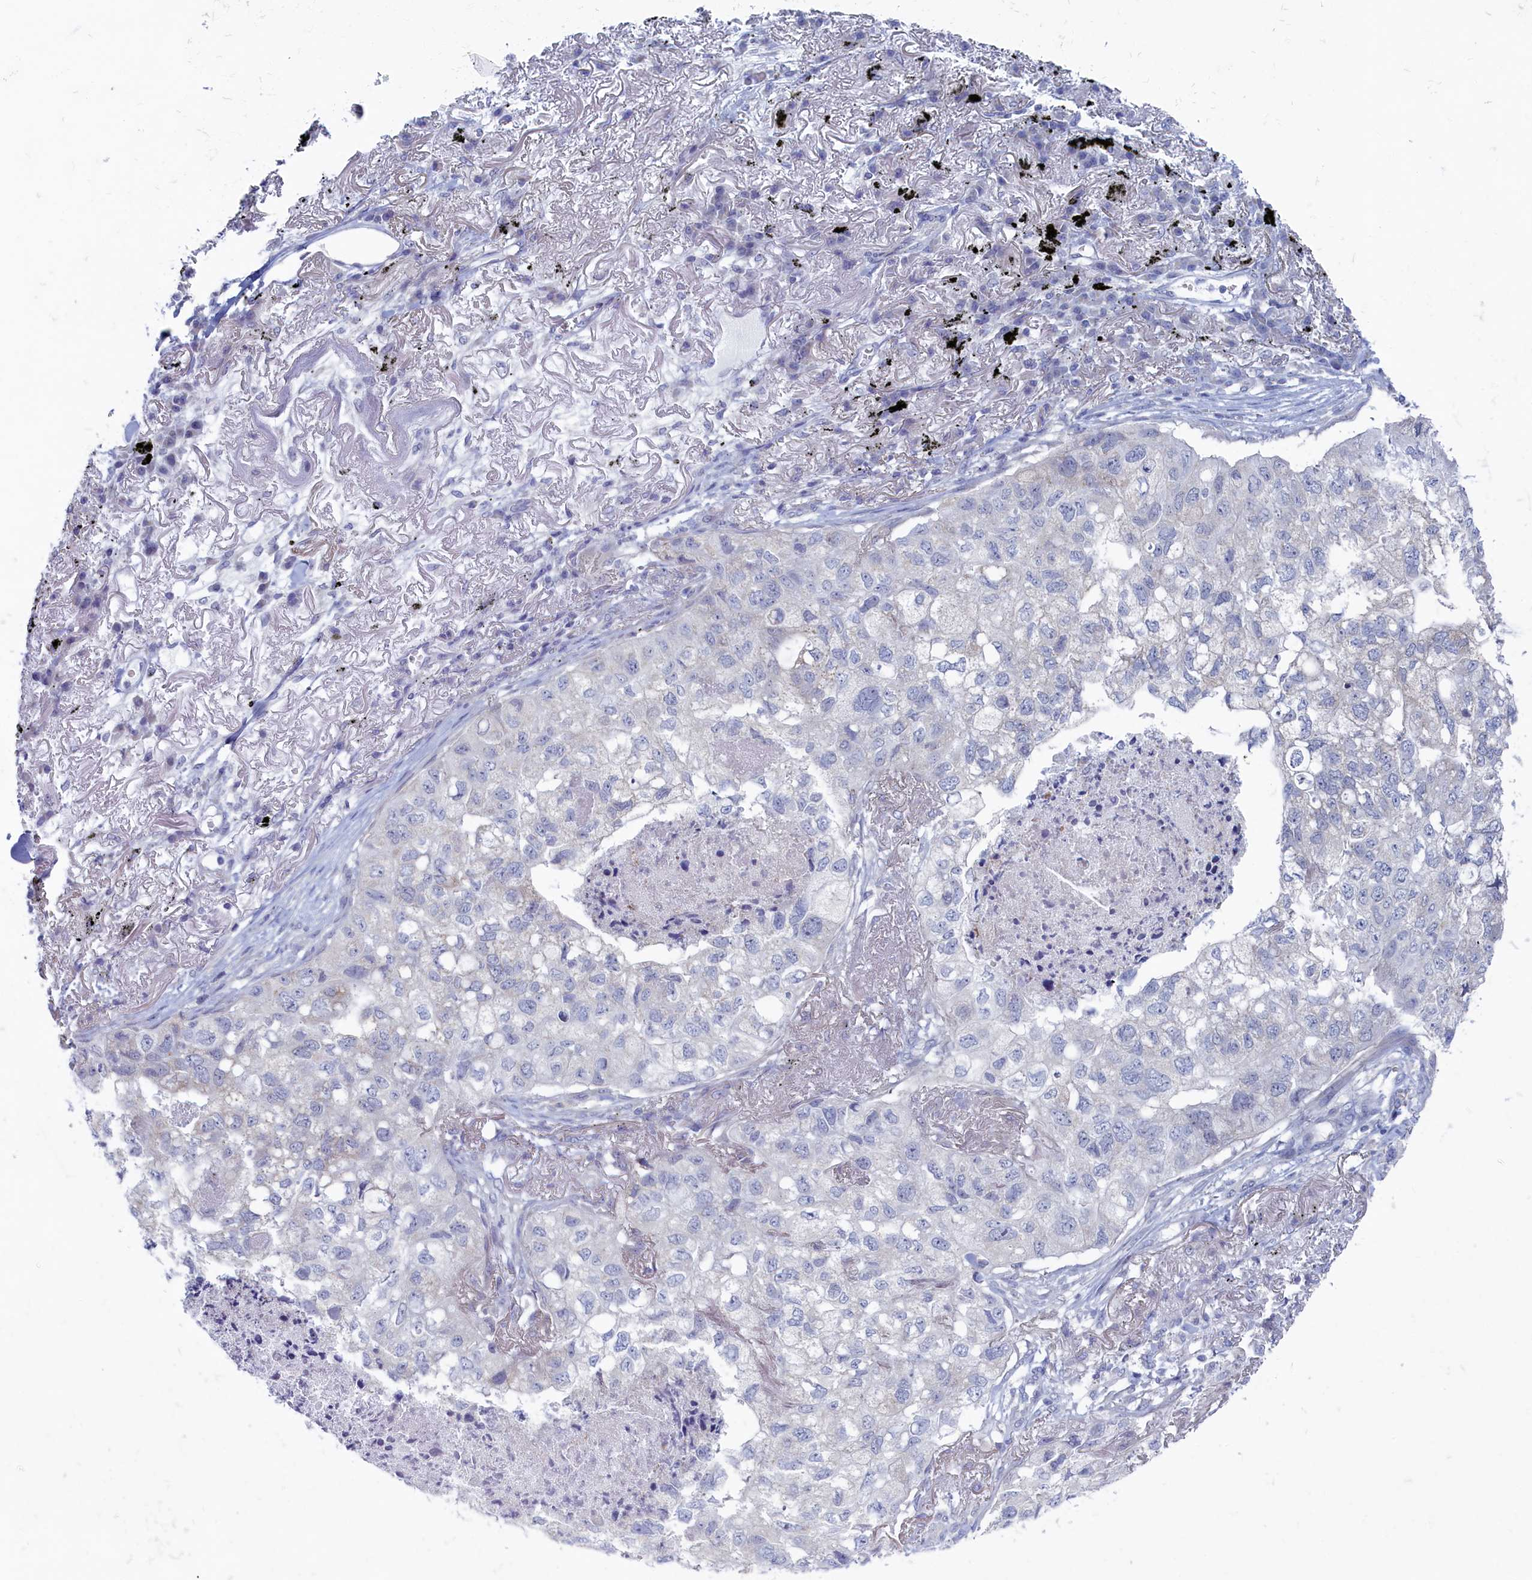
{"staining": {"intensity": "negative", "quantity": "none", "location": "none"}, "tissue": "lung cancer", "cell_type": "Tumor cells", "image_type": "cancer", "snomed": [{"axis": "morphology", "description": "Adenocarcinoma, NOS"}, {"axis": "topography", "description": "Lung"}], "caption": "The photomicrograph displays no significant staining in tumor cells of lung cancer (adenocarcinoma).", "gene": "WDR76", "patient": {"sex": "male", "age": 65}}